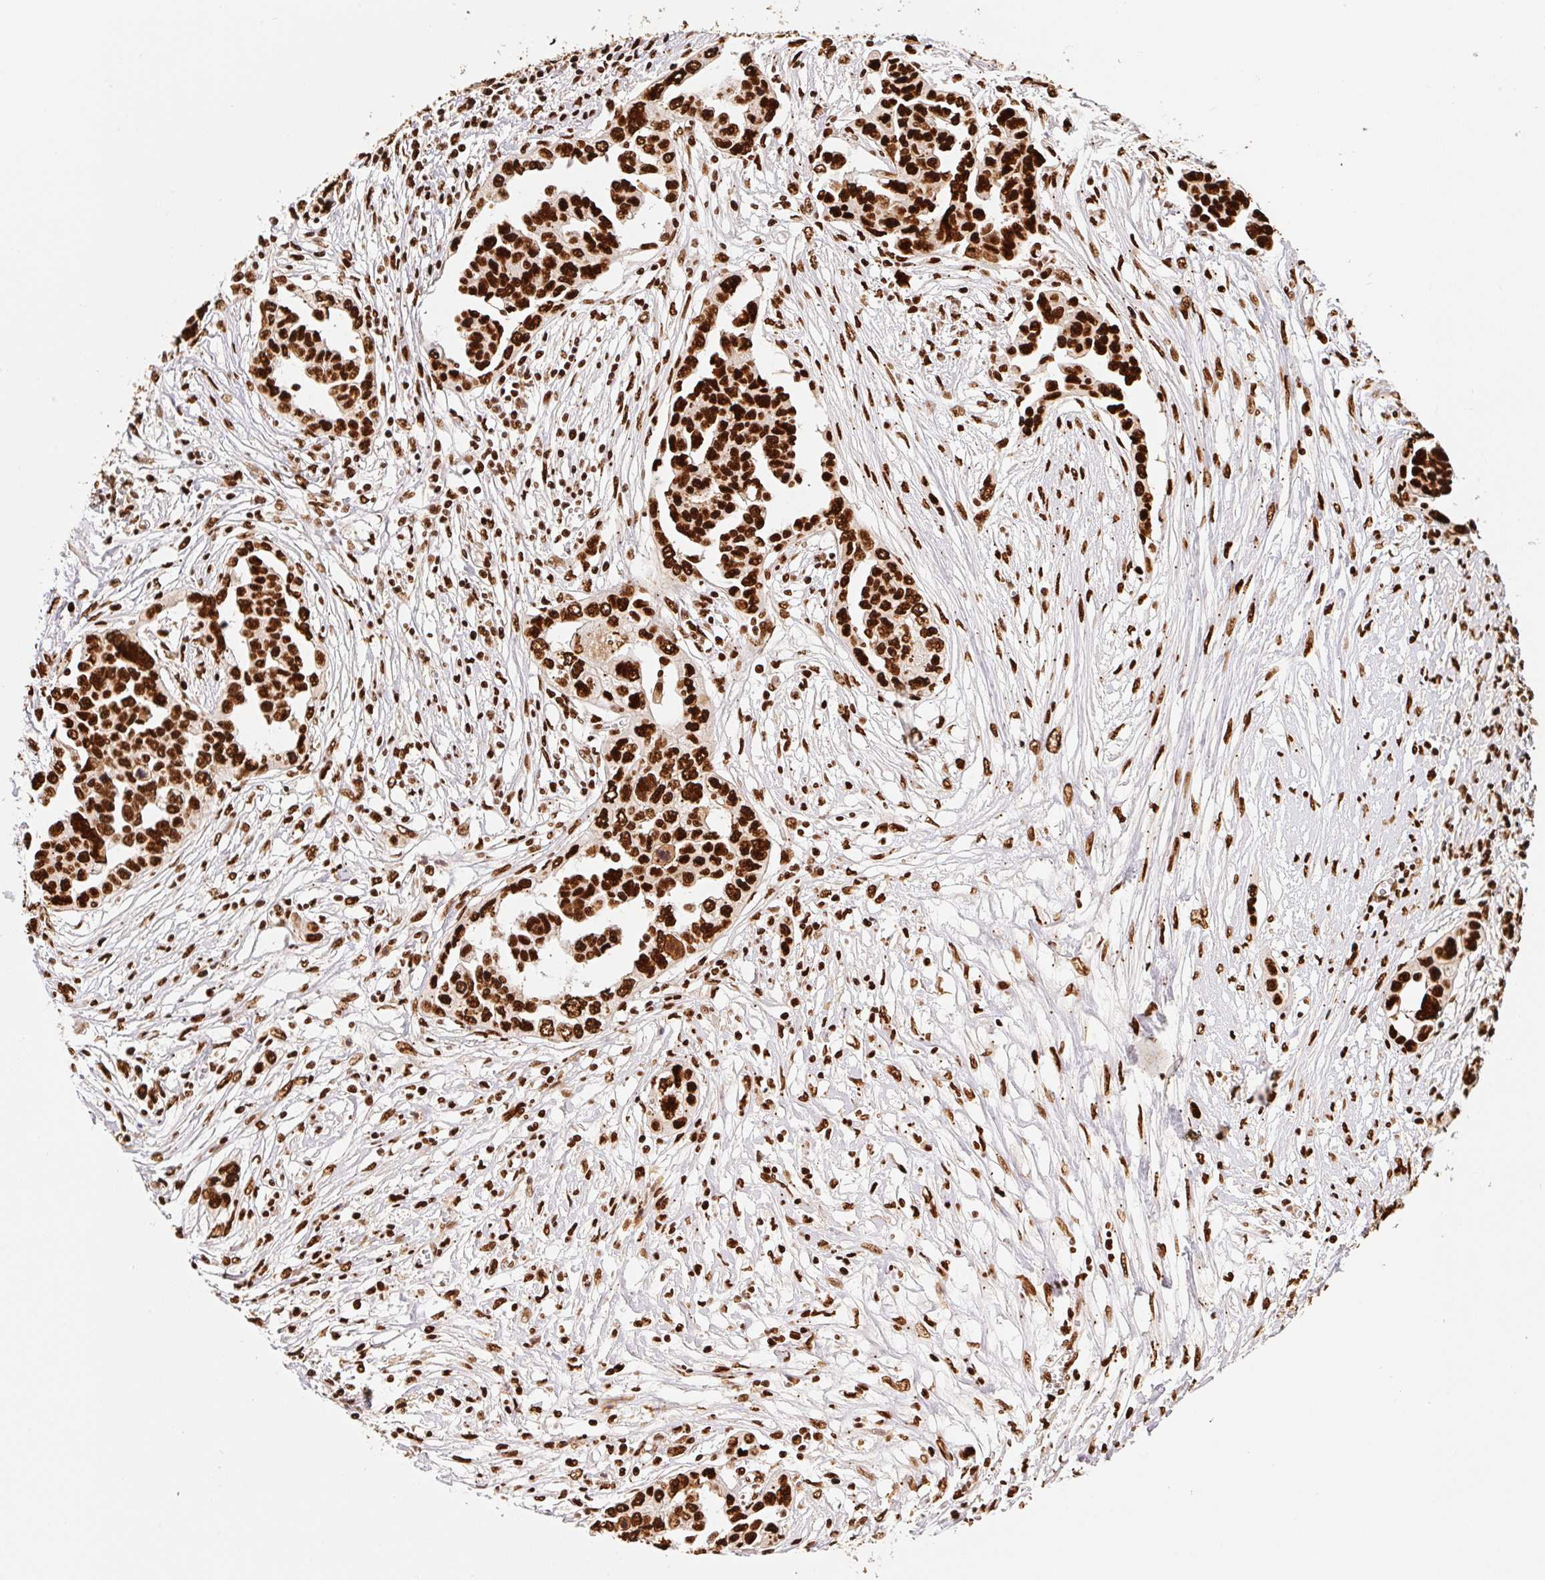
{"staining": {"intensity": "strong", "quantity": ">75%", "location": "cytoplasmic/membranous,nuclear"}, "tissue": "ovarian cancer", "cell_type": "Tumor cells", "image_type": "cancer", "snomed": [{"axis": "morphology", "description": "Cystadenocarcinoma, serous, NOS"}, {"axis": "topography", "description": "Ovary"}], "caption": "IHC micrograph of neoplastic tissue: serous cystadenocarcinoma (ovarian) stained using immunohistochemistry reveals high levels of strong protein expression localized specifically in the cytoplasmic/membranous and nuclear of tumor cells, appearing as a cytoplasmic/membranous and nuclear brown color.", "gene": "GPR139", "patient": {"sex": "female", "age": 59}}